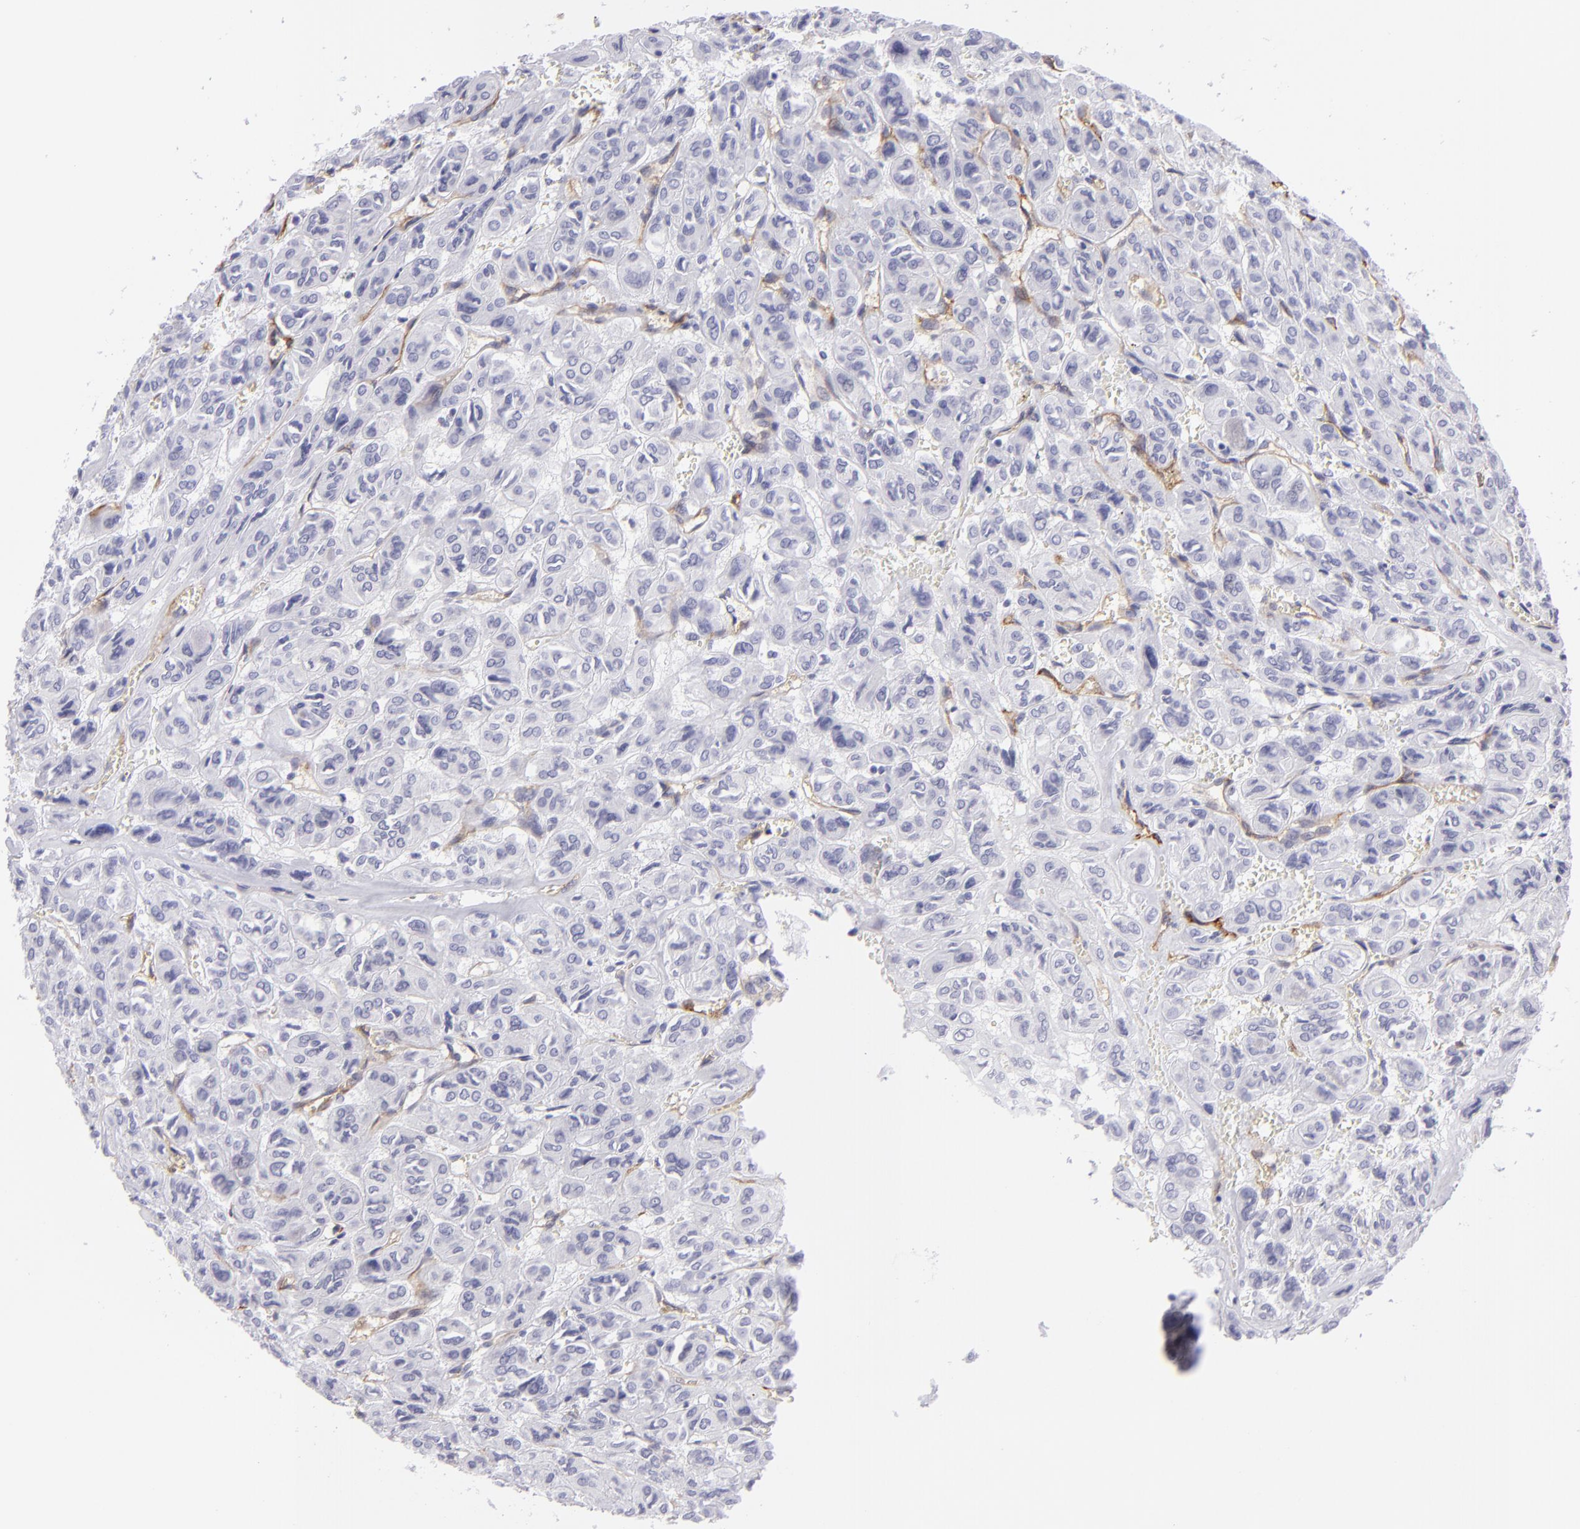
{"staining": {"intensity": "negative", "quantity": "none", "location": "none"}, "tissue": "thyroid cancer", "cell_type": "Tumor cells", "image_type": "cancer", "snomed": [{"axis": "morphology", "description": "Follicular adenoma carcinoma, NOS"}, {"axis": "topography", "description": "Thyroid gland"}], "caption": "This histopathology image is of thyroid follicular adenoma carcinoma stained with immunohistochemistry (IHC) to label a protein in brown with the nuclei are counter-stained blue. There is no staining in tumor cells.", "gene": "THBD", "patient": {"sex": "female", "age": 71}}